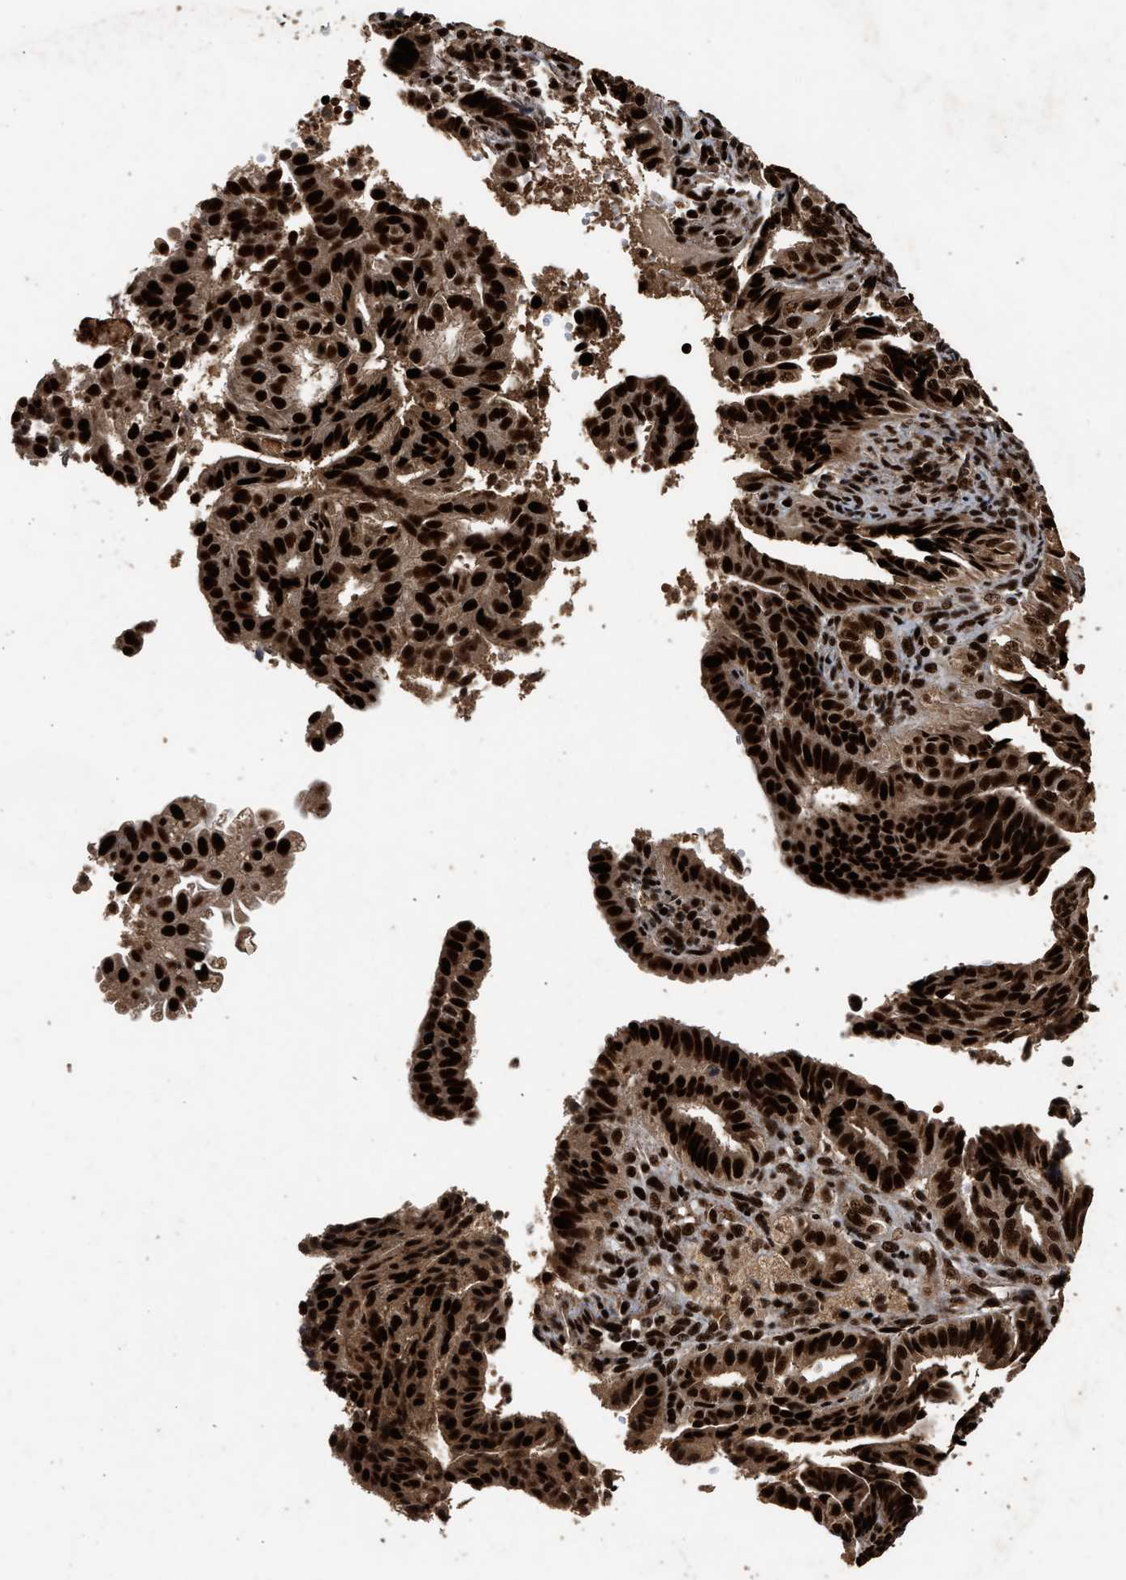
{"staining": {"intensity": "strong", "quantity": ">75%", "location": "cytoplasmic/membranous,nuclear"}, "tissue": "endometrial cancer", "cell_type": "Tumor cells", "image_type": "cancer", "snomed": [{"axis": "morphology", "description": "Adenocarcinoma, NOS"}, {"axis": "topography", "description": "Endometrium"}], "caption": "Immunohistochemical staining of human endometrial adenocarcinoma shows strong cytoplasmic/membranous and nuclear protein staining in approximately >75% of tumor cells.", "gene": "PPP4R3B", "patient": {"sex": "female", "age": 58}}